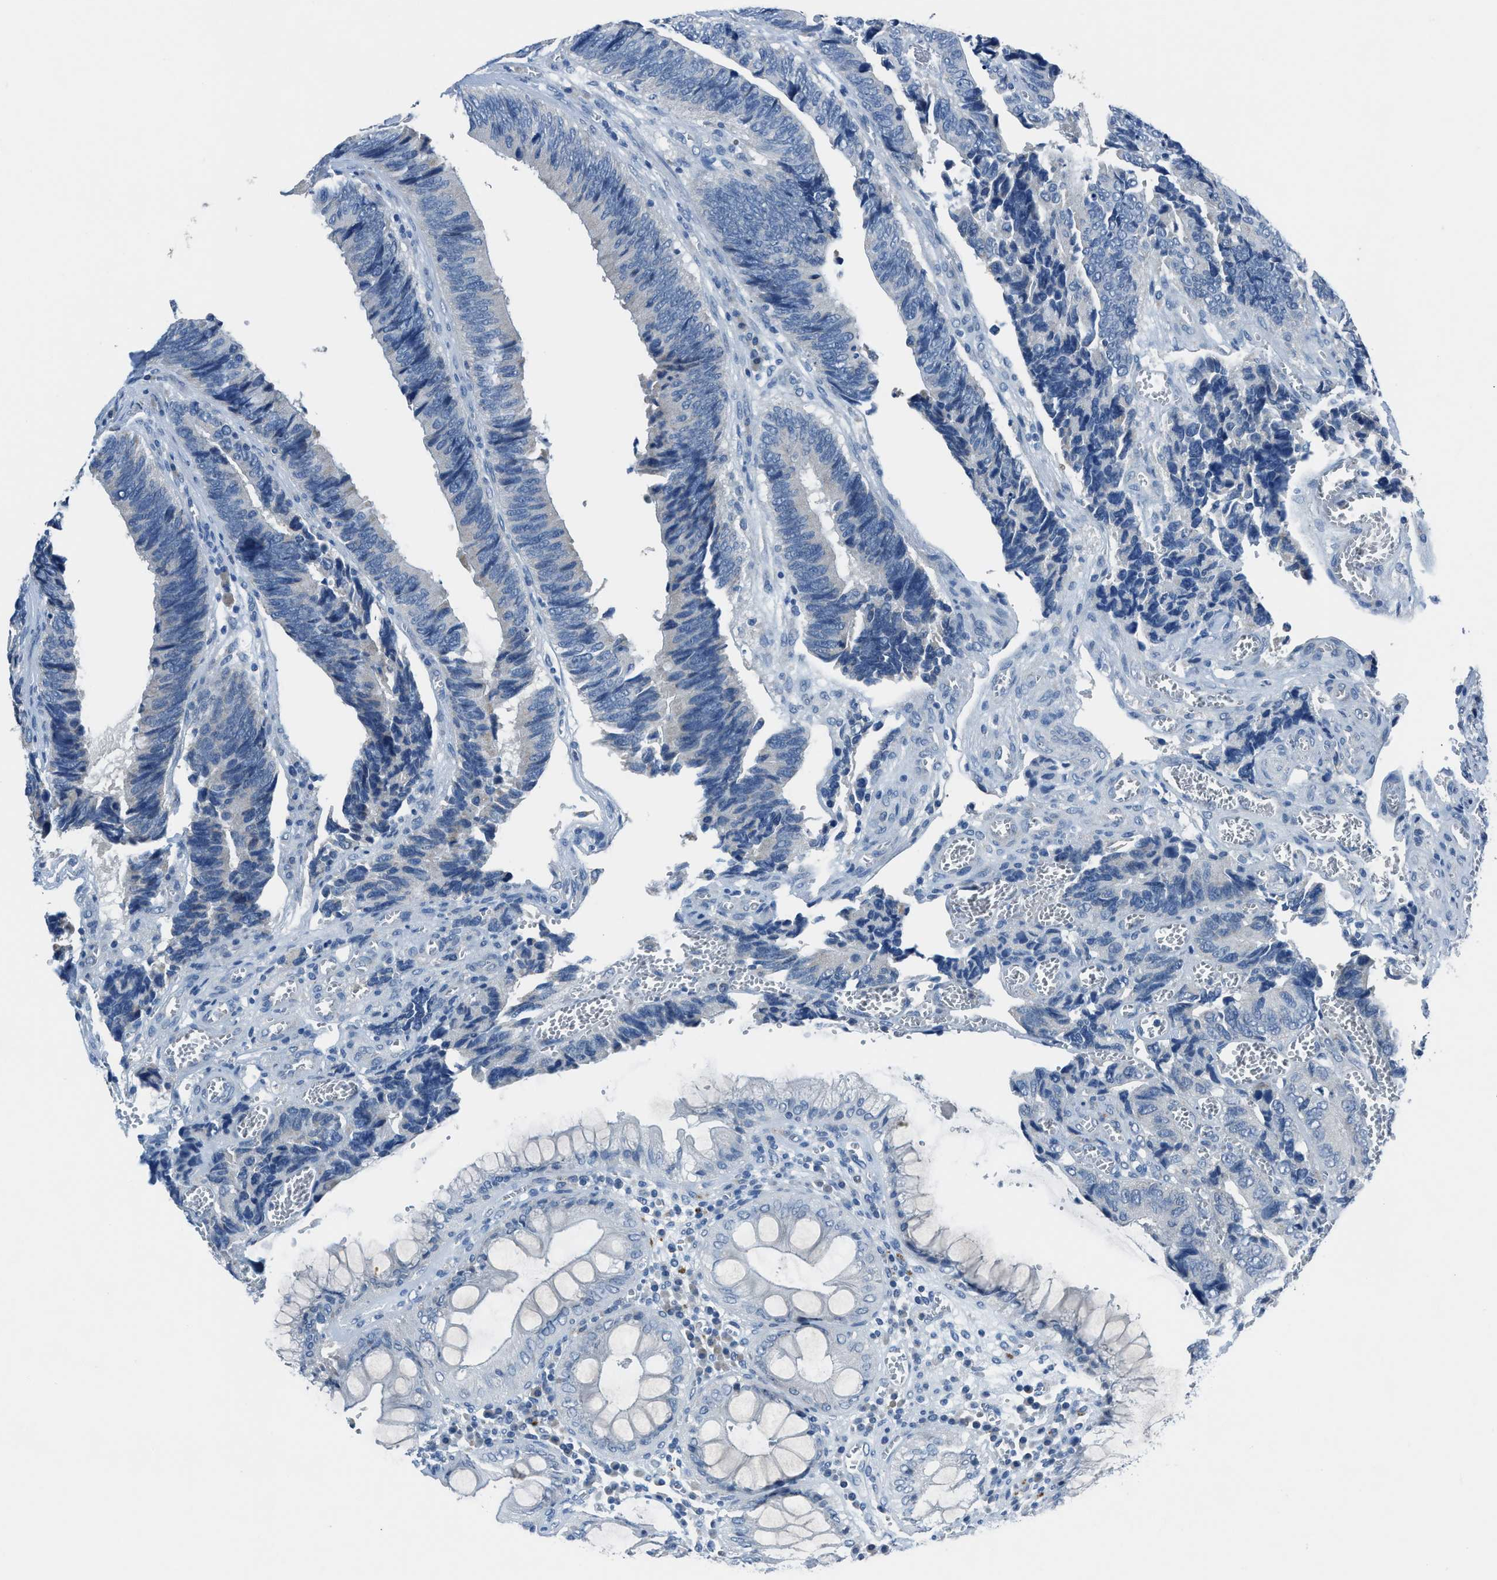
{"staining": {"intensity": "negative", "quantity": "none", "location": "none"}, "tissue": "colorectal cancer", "cell_type": "Tumor cells", "image_type": "cancer", "snomed": [{"axis": "morphology", "description": "Adenocarcinoma, NOS"}, {"axis": "topography", "description": "Colon"}], "caption": "This photomicrograph is of colorectal cancer stained with IHC to label a protein in brown with the nuclei are counter-stained blue. There is no staining in tumor cells.", "gene": "ADAM2", "patient": {"sex": "male", "age": 72}}